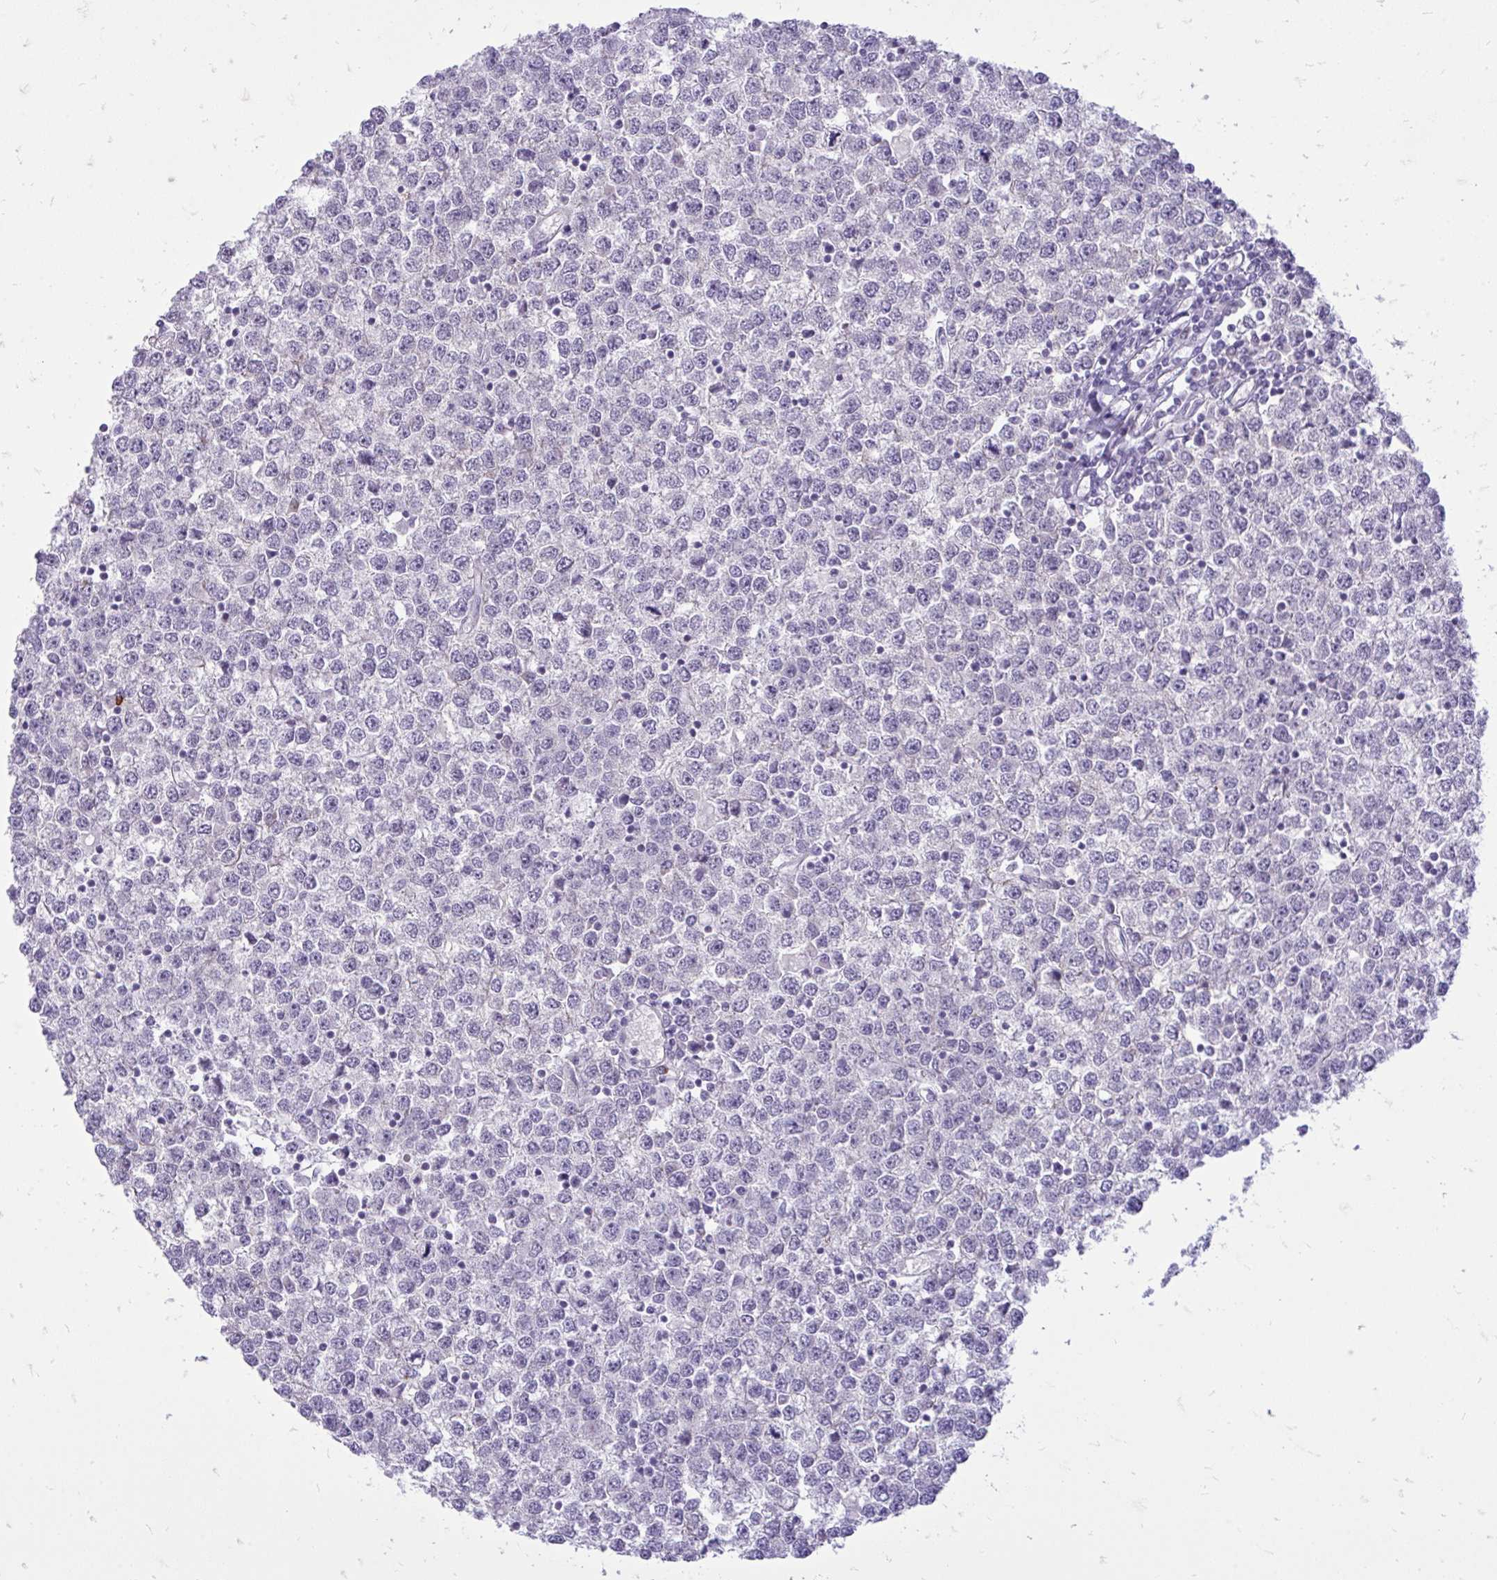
{"staining": {"intensity": "negative", "quantity": "none", "location": "none"}, "tissue": "testis cancer", "cell_type": "Tumor cells", "image_type": "cancer", "snomed": [{"axis": "morphology", "description": "Seminoma, NOS"}, {"axis": "topography", "description": "Testis"}], "caption": "This is a photomicrograph of immunohistochemistry staining of seminoma (testis), which shows no positivity in tumor cells.", "gene": "SPTBN2", "patient": {"sex": "male", "age": 65}}